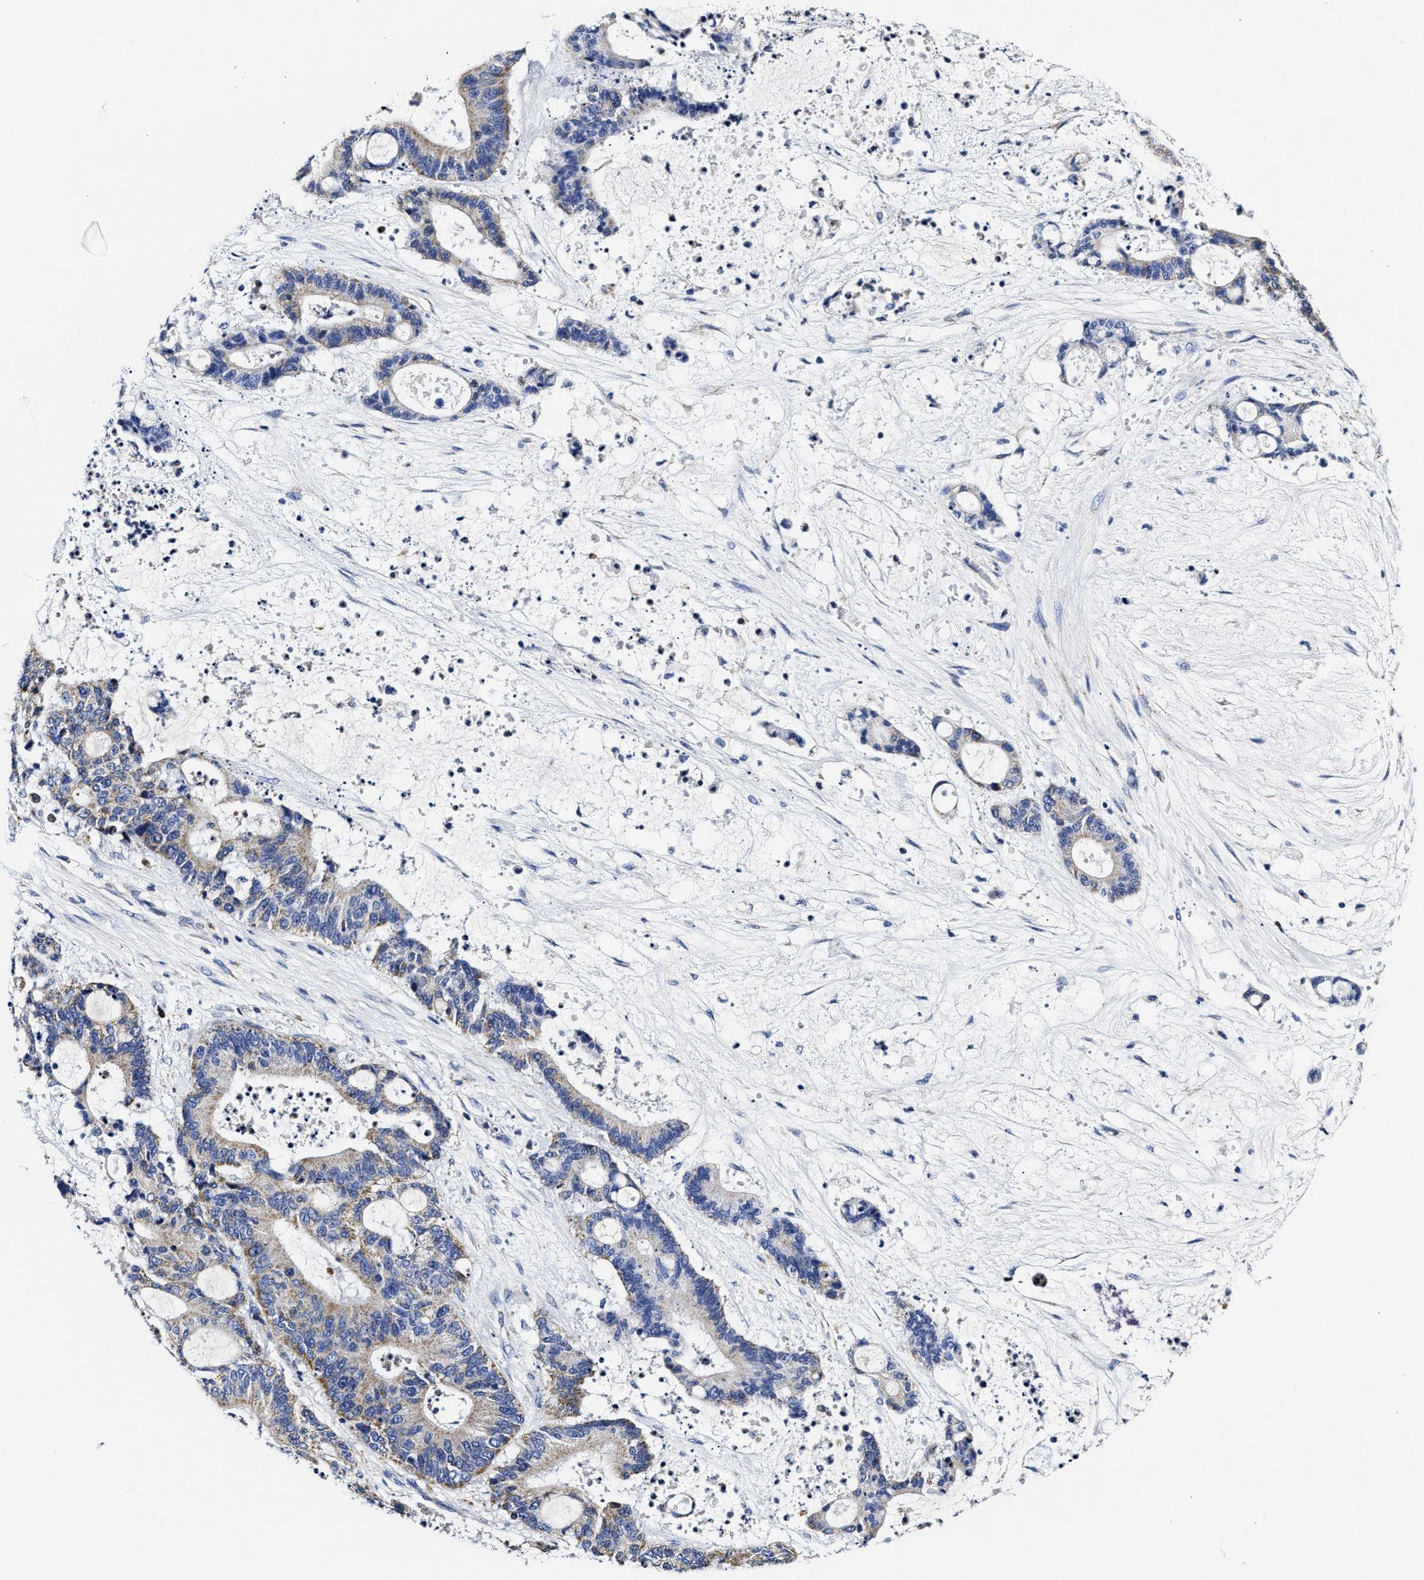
{"staining": {"intensity": "weak", "quantity": "<25%", "location": "cytoplasmic/membranous"}, "tissue": "liver cancer", "cell_type": "Tumor cells", "image_type": "cancer", "snomed": [{"axis": "morphology", "description": "Normal tissue, NOS"}, {"axis": "morphology", "description": "Cholangiocarcinoma"}, {"axis": "topography", "description": "Liver"}, {"axis": "topography", "description": "Peripheral nerve tissue"}], "caption": "Liver cancer was stained to show a protein in brown. There is no significant expression in tumor cells. The staining was performed using DAB (3,3'-diaminobenzidine) to visualize the protein expression in brown, while the nuclei were stained in blue with hematoxylin (Magnification: 20x).", "gene": "HINT2", "patient": {"sex": "female", "age": 73}}